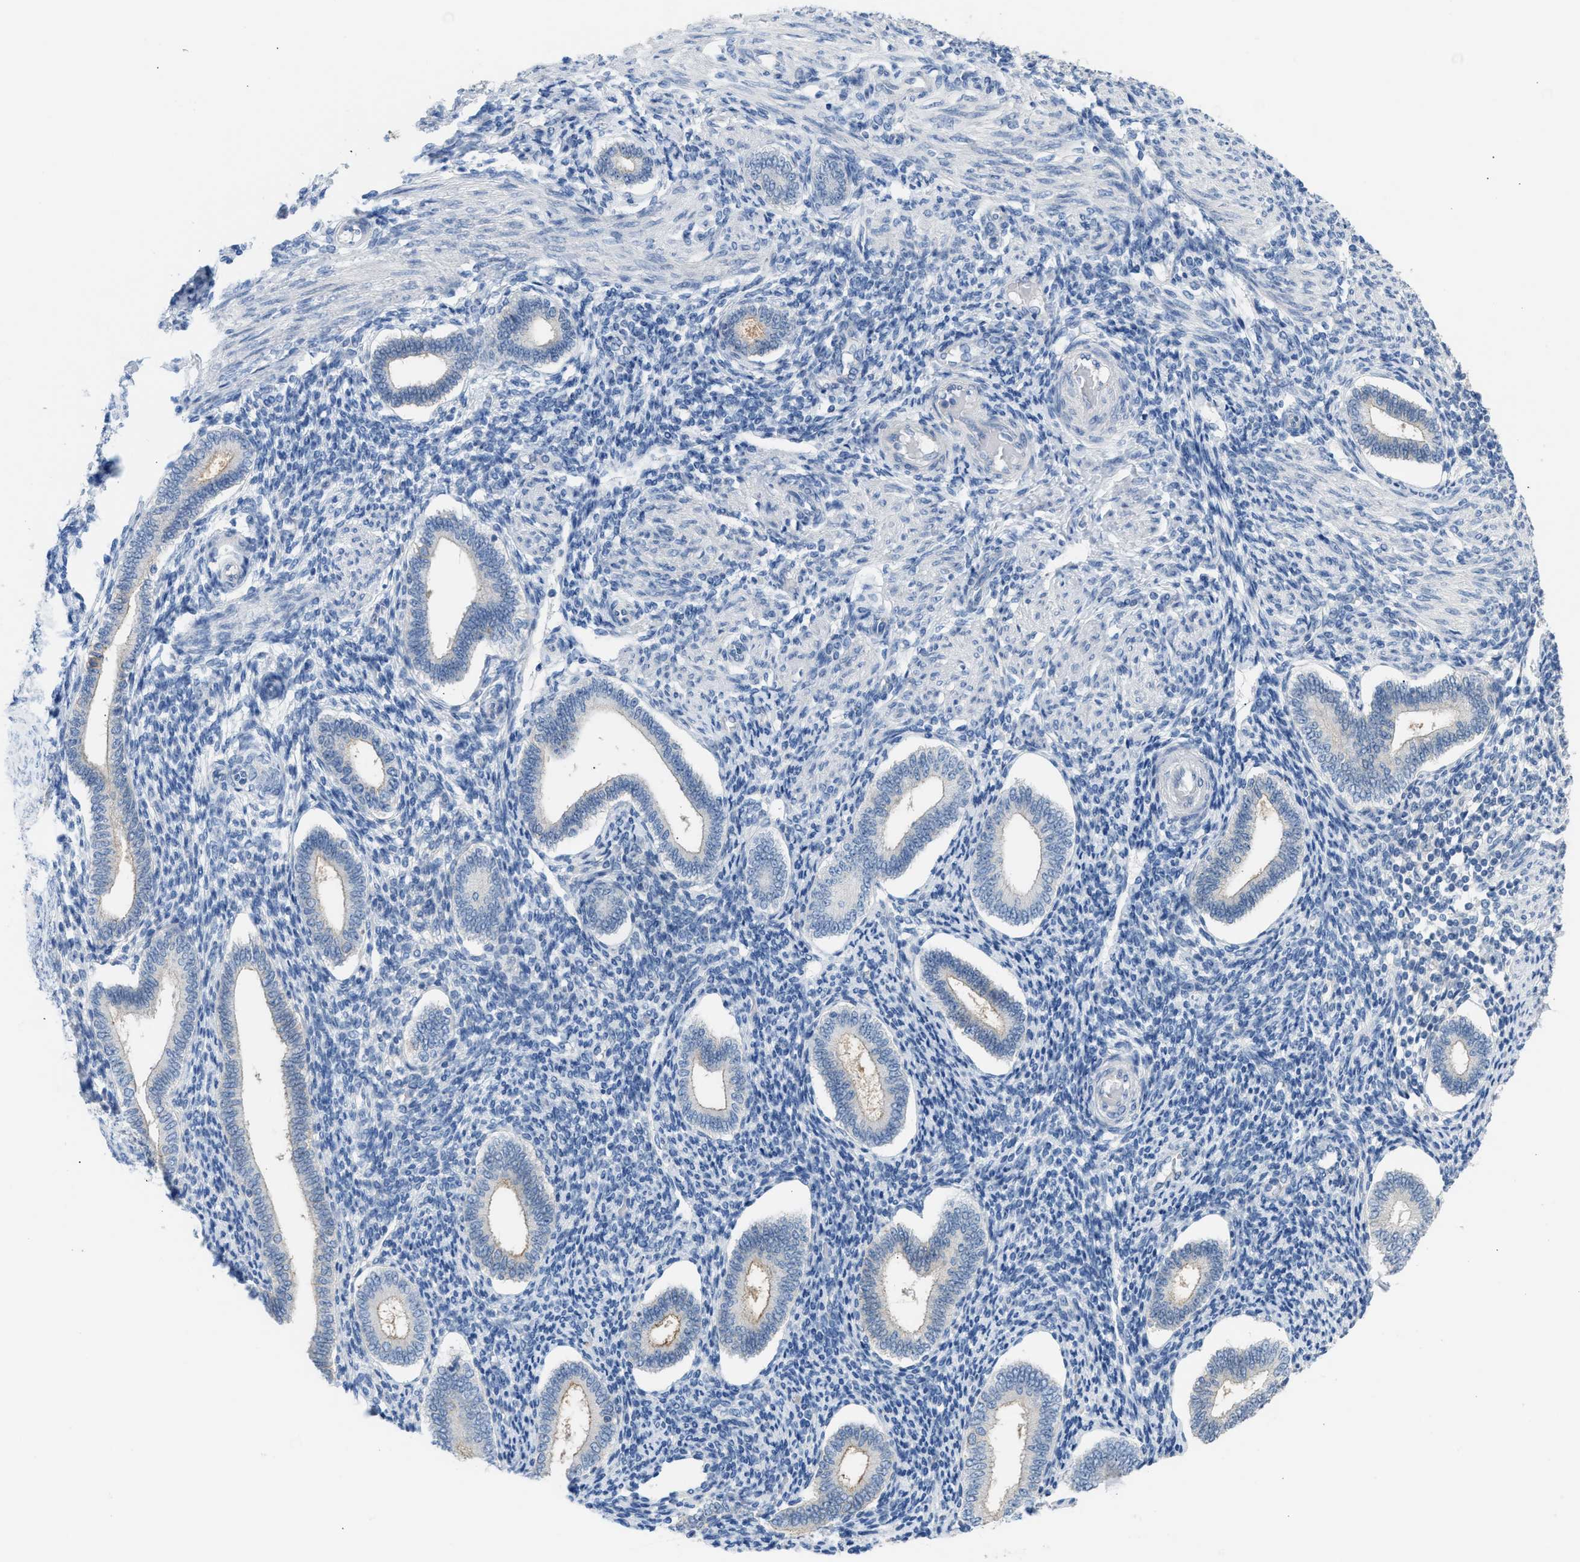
{"staining": {"intensity": "negative", "quantity": "none", "location": "none"}, "tissue": "endometrium", "cell_type": "Cells in endometrial stroma", "image_type": "normal", "snomed": [{"axis": "morphology", "description": "Normal tissue, NOS"}, {"axis": "topography", "description": "Endometrium"}], "caption": "Immunohistochemistry (IHC) of benign endometrium shows no staining in cells in endometrial stroma. Nuclei are stained in blue.", "gene": "ERBB2", "patient": {"sex": "female", "age": 42}}